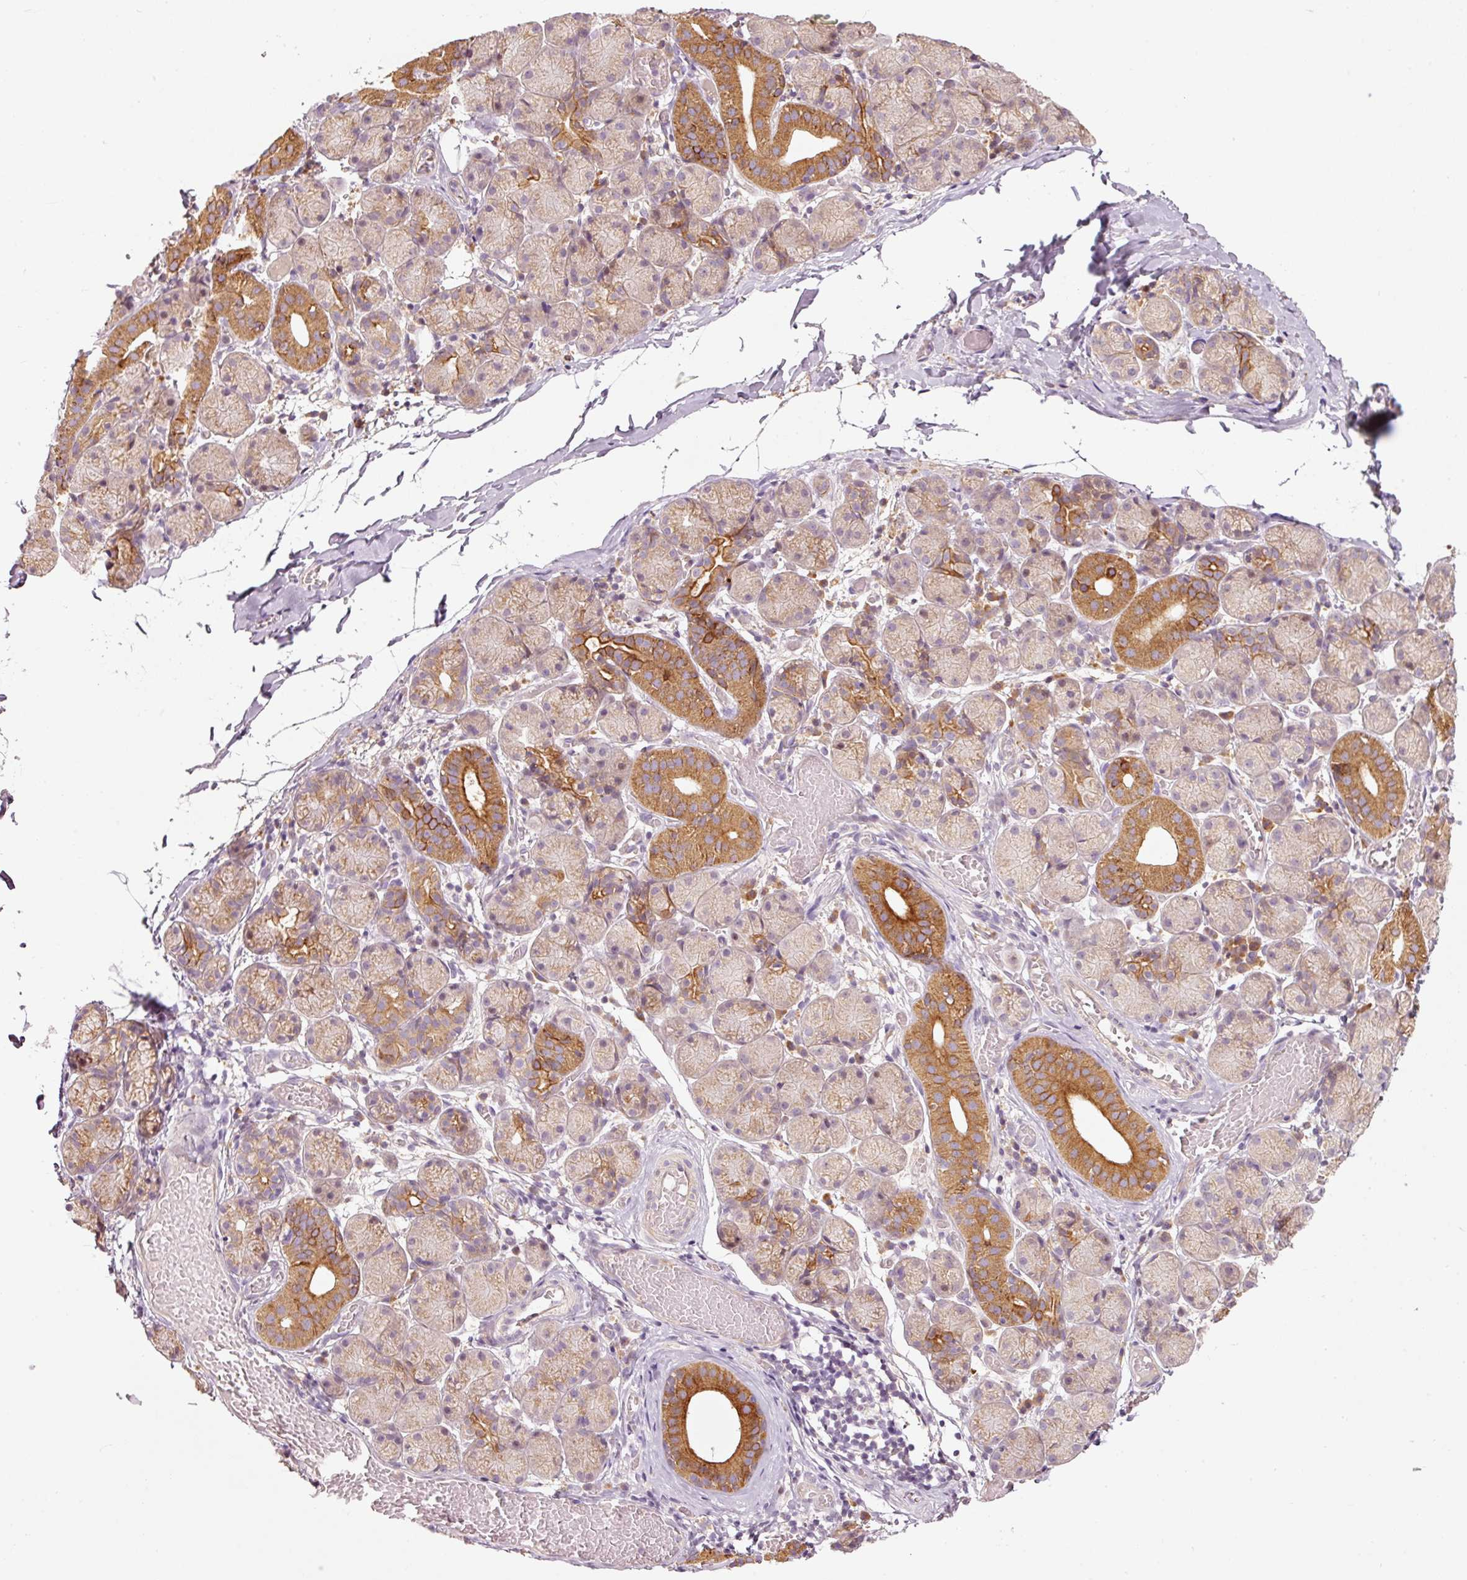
{"staining": {"intensity": "strong", "quantity": "25%-75%", "location": "cytoplasmic/membranous"}, "tissue": "salivary gland", "cell_type": "Glandular cells", "image_type": "normal", "snomed": [{"axis": "morphology", "description": "Normal tissue, NOS"}, {"axis": "topography", "description": "Salivary gland"}], "caption": "Protein analysis of normal salivary gland displays strong cytoplasmic/membranous positivity in about 25%-75% of glandular cells. The protein is stained brown, and the nuclei are stained in blue (DAB IHC with brightfield microscopy, high magnification).", "gene": "MAP10", "patient": {"sex": "female", "age": 24}}